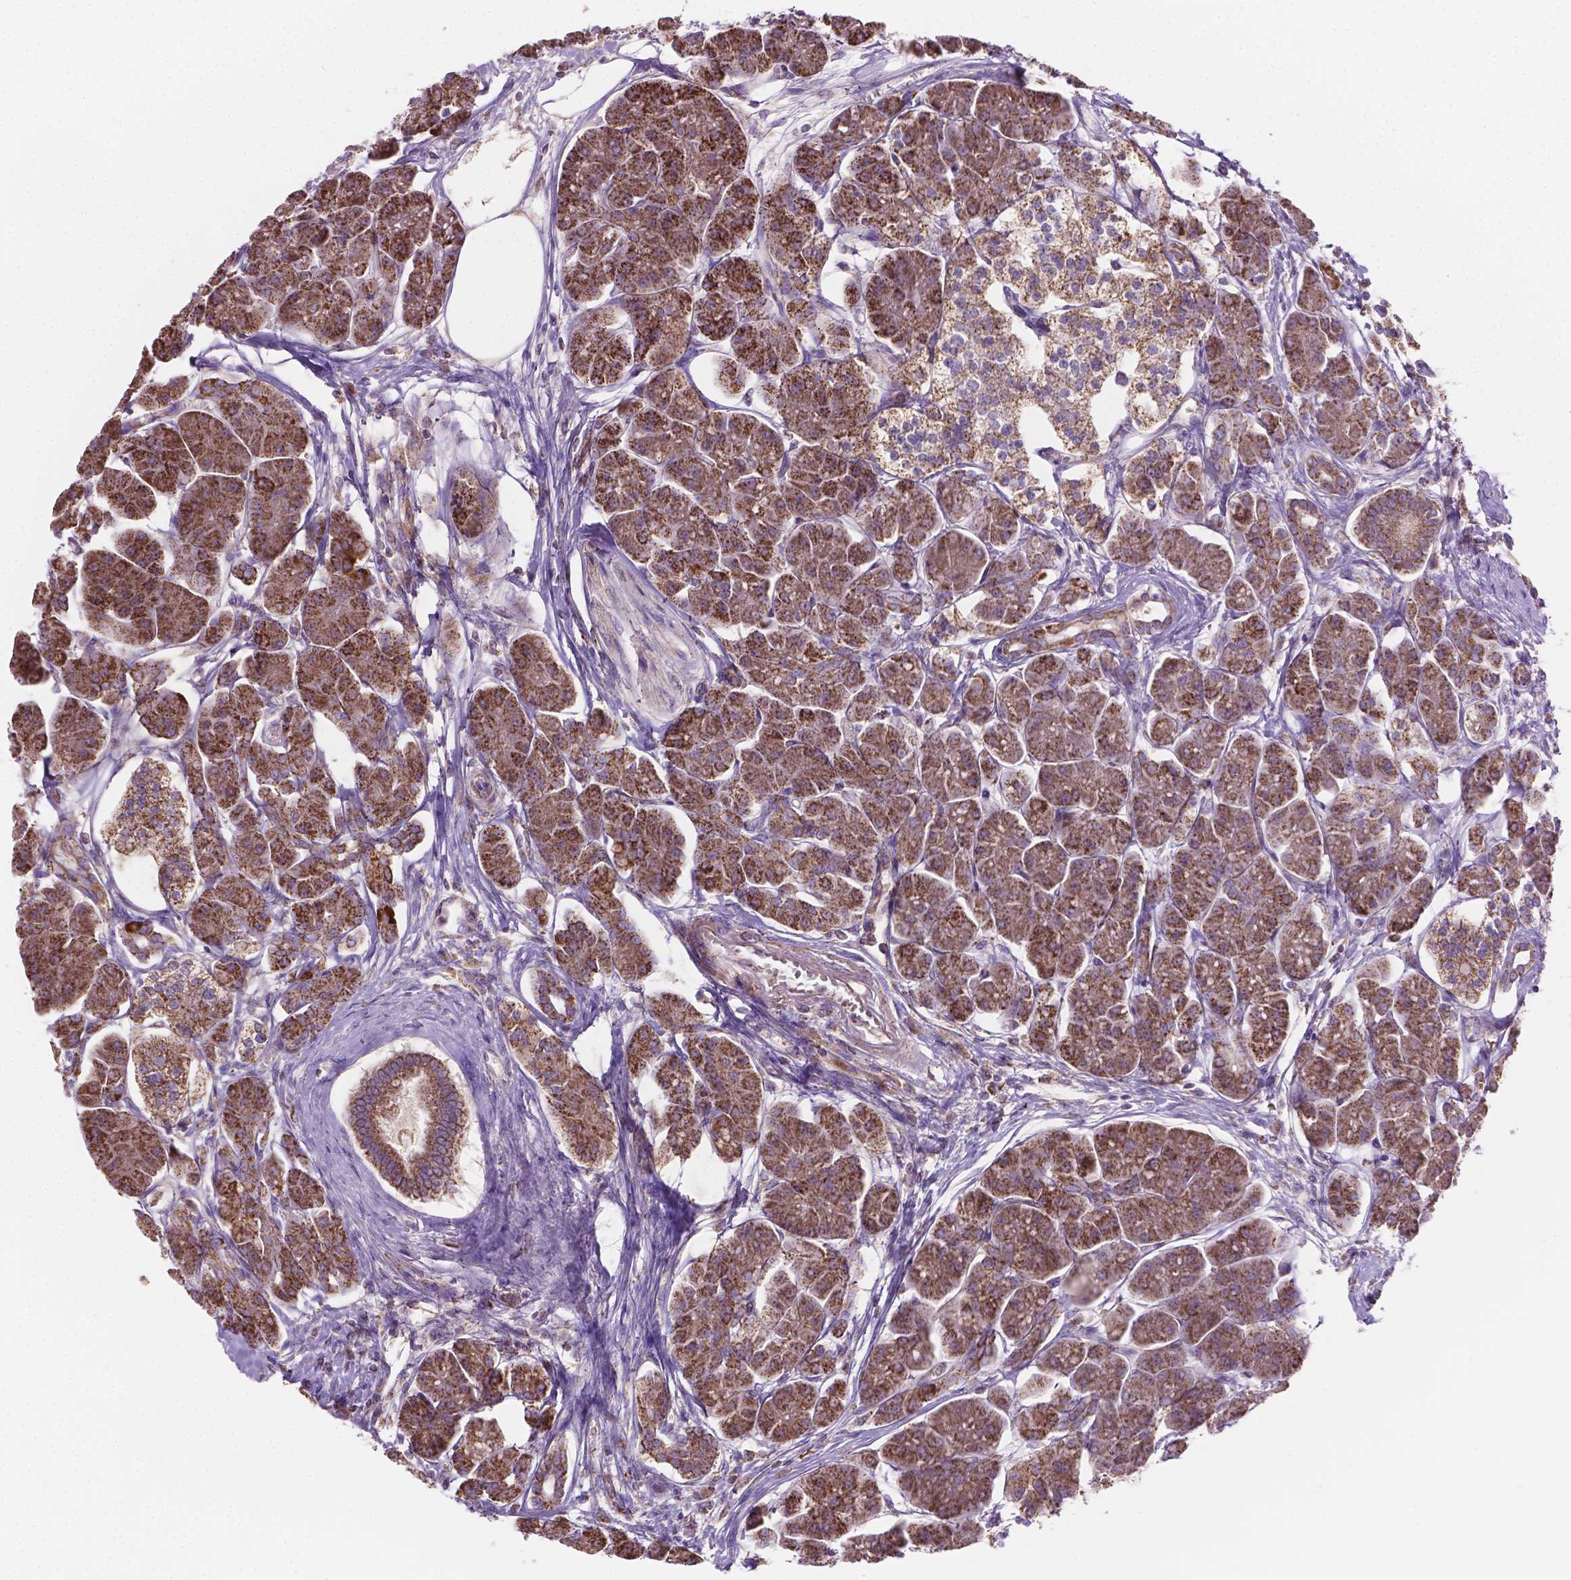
{"staining": {"intensity": "strong", "quantity": ">75%", "location": "cytoplasmic/membranous"}, "tissue": "pancreas", "cell_type": "Exocrine glandular cells", "image_type": "normal", "snomed": [{"axis": "morphology", "description": "Normal tissue, NOS"}, {"axis": "topography", "description": "Adipose tissue"}, {"axis": "topography", "description": "Pancreas"}, {"axis": "topography", "description": "Peripheral nerve tissue"}], "caption": "DAB (3,3'-diaminobenzidine) immunohistochemical staining of normal human pancreas reveals strong cytoplasmic/membranous protein expression in approximately >75% of exocrine glandular cells. The protein of interest is shown in brown color, while the nuclei are stained blue.", "gene": "PIBF1", "patient": {"sex": "female", "age": 58}}